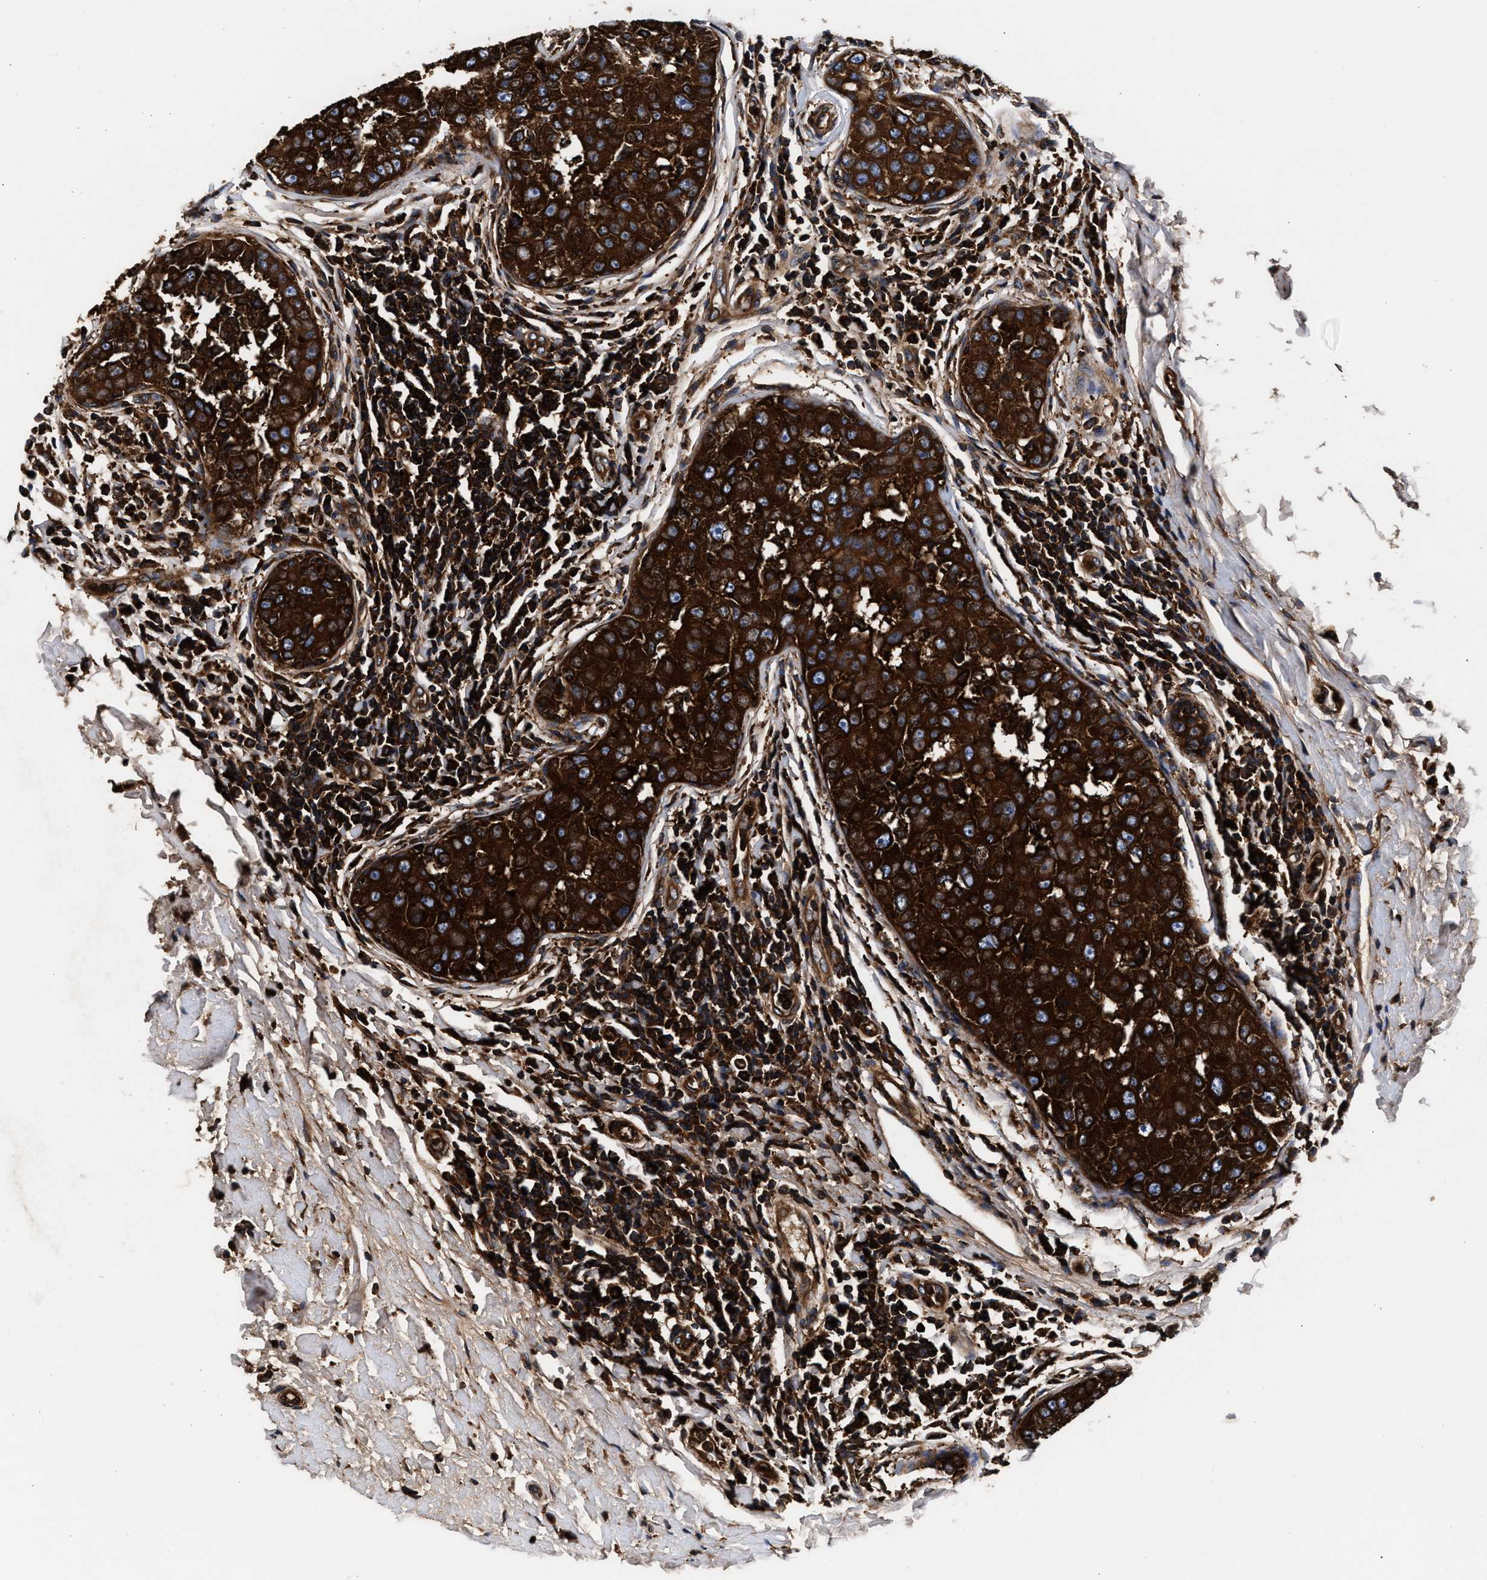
{"staining": {"intensity": "strong", "quantity": ">75%", "location": "cytoplasmic/membranous"}, "tissue": "breast cancer", "cell_type": "Tumor cells", "image_type": "cancer", "snomed": [{"axis": "morphology", "description": "Duct carcinoma"}, {"axis": "topography", "description": "Breast"}], "caption": "About >75% of tumor cells in breast infiltrating ductal carcinoma display strong cytoplasmic/membranous protein expression as visualized by brown immunohistochemical staining.", "gene": "KYAT1", "patient": {"sex": "female", "age": 27}}